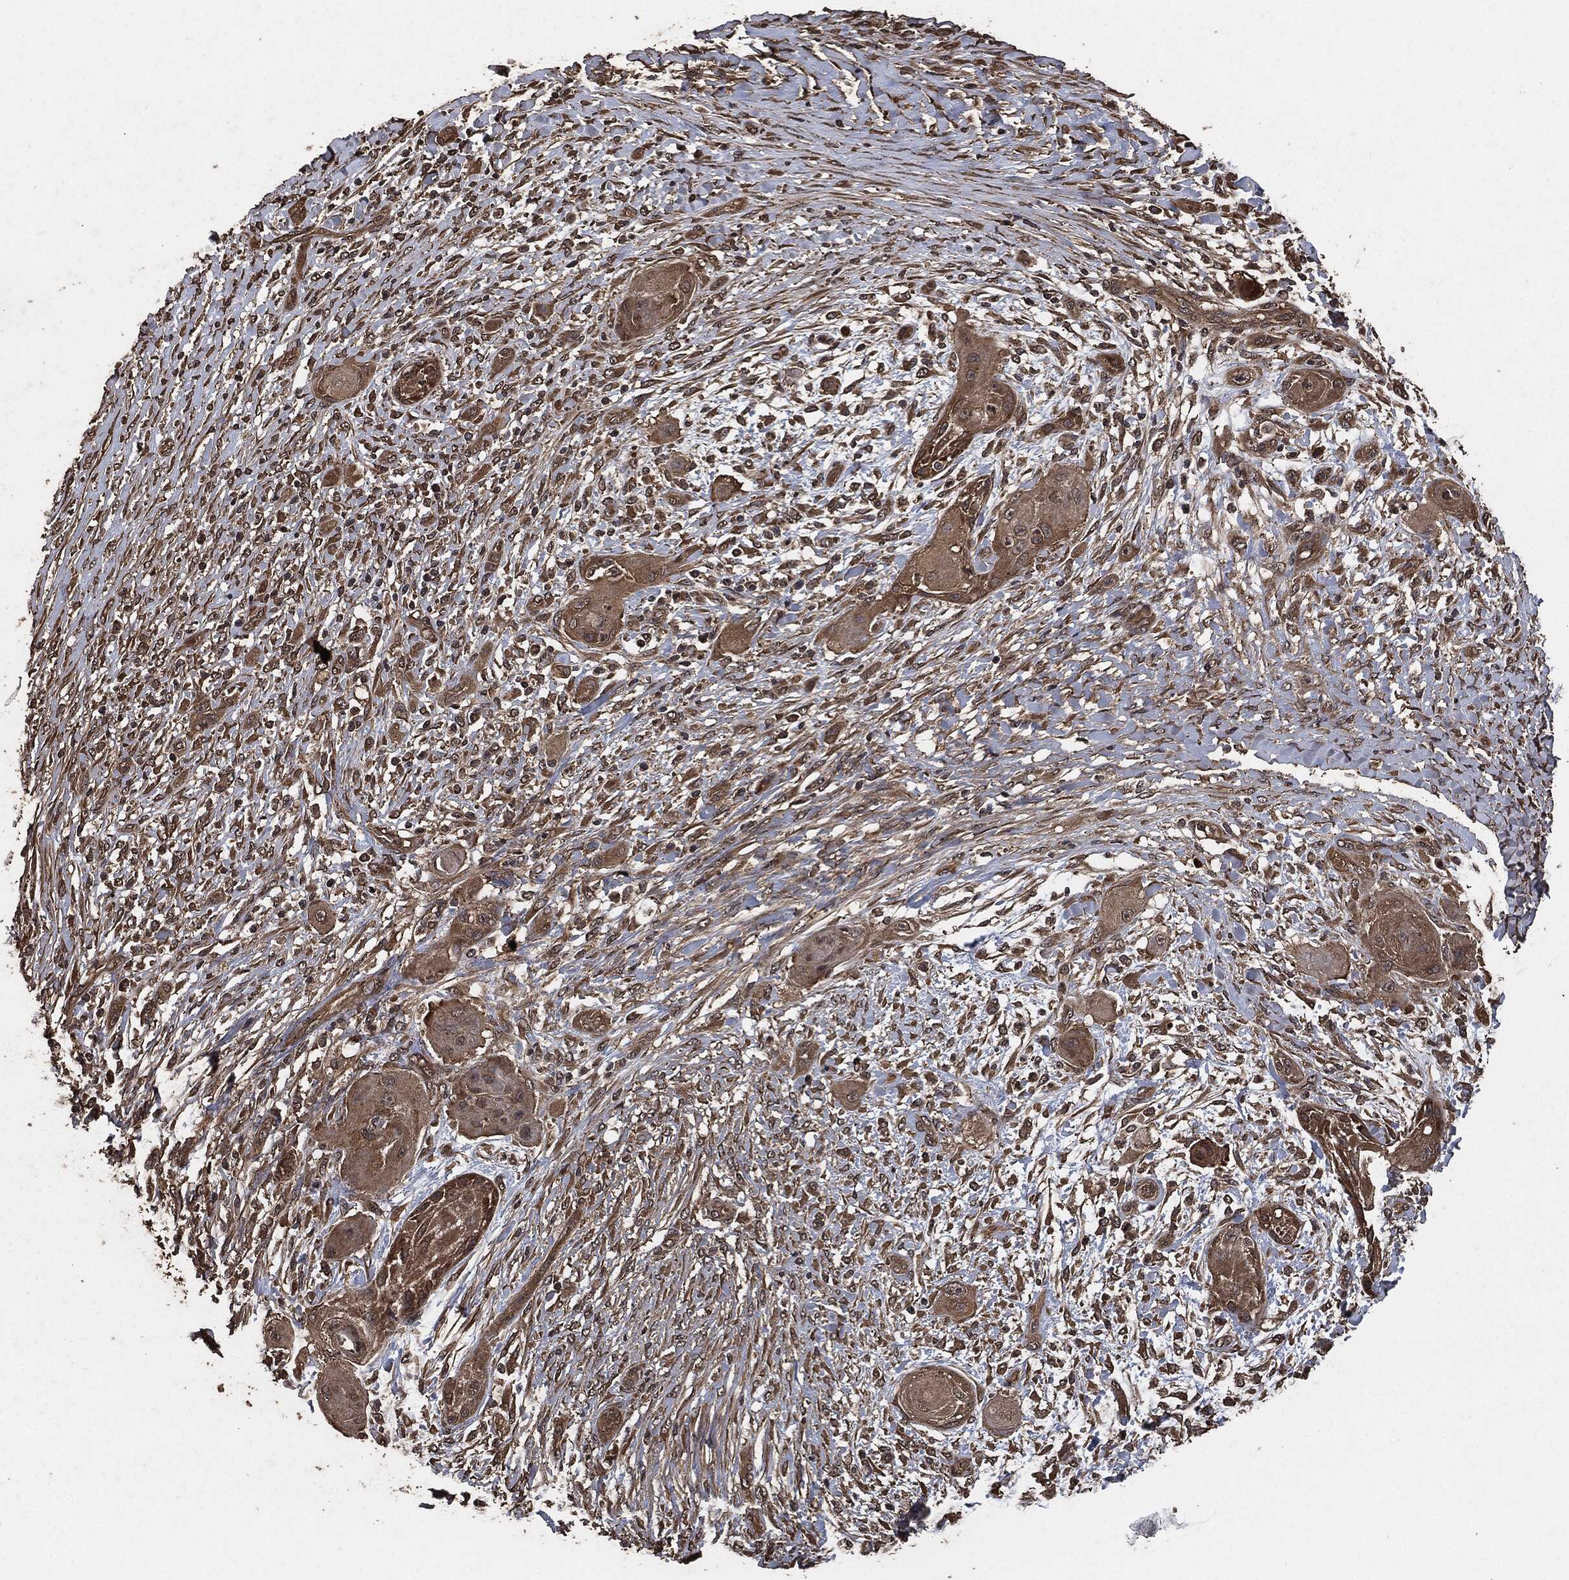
{"staining": {"intensity": "moderate", "quantity": ">75%", "location": "cytoplasmic/membranous"}, "tissue": "skin cancer", "cell_type": "Tumor cells", "image_type": "cancer", "snomed": [{"axis": "morphology", "description": "Squamous cell carcinoma, NOS"}, {"axis": "topography", "description": "Skin"}], "caption": "Skin cancer was stained to show a protein in brown. There is medium levels of moderate cytoplasmic/membranous positivity in about >75% of tumor cells. Ihc stains the protein of interest in brown and the nuclei are stained blue.", "gene": "AKT1S1", "patient": {"sex": "male", "age": 62}}